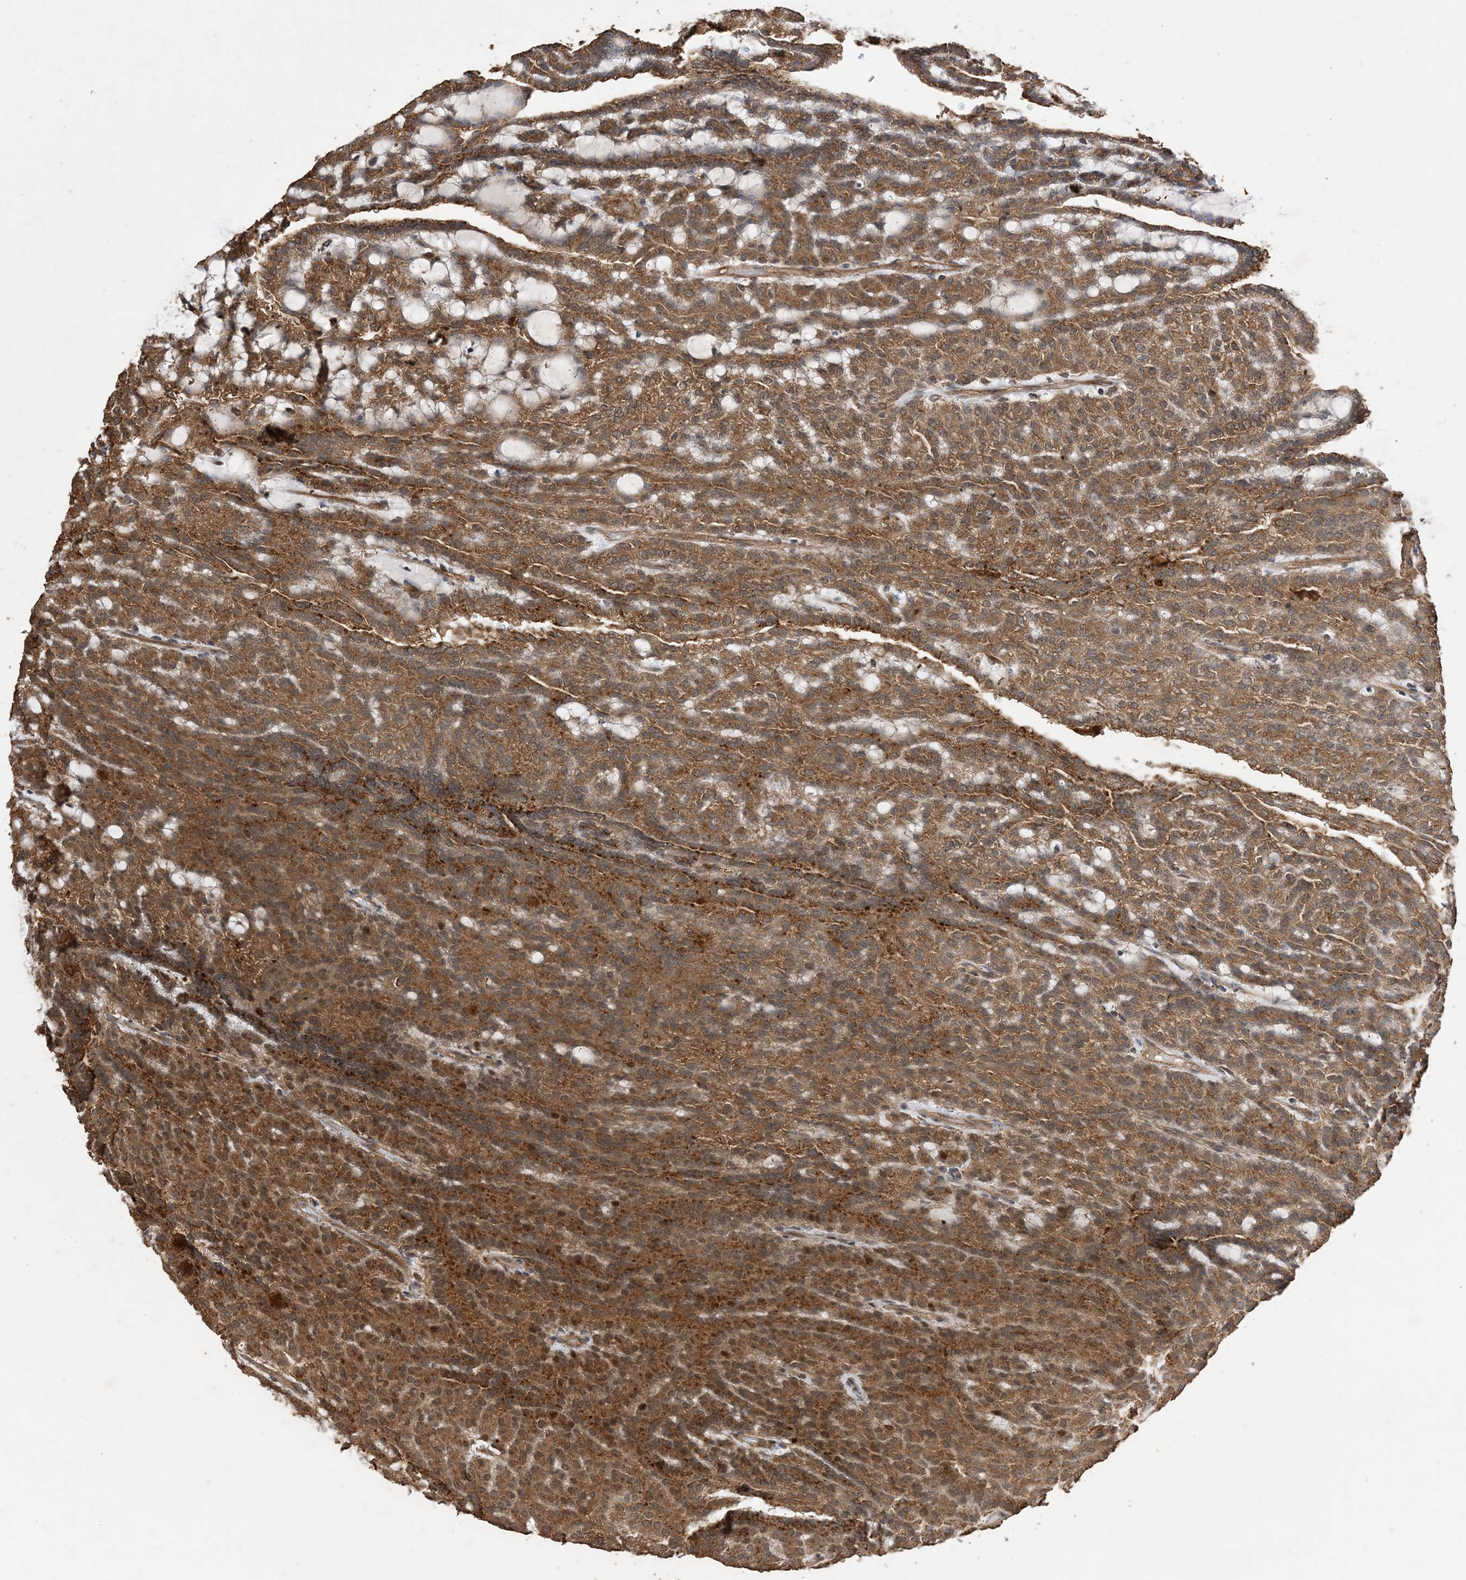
{"staining": {"intensity": "moderate", "quantity": ">75%", "location": "cytoplasmic/membranous,nuclear"}, "tissue": "renal cancer", "cell_type": "Tumor cells", "image_type": "cancer", "snomed": [{"axis": "morphology", "description": "Adenocarcinoma, NOS"}, {"axis": "topography", "description": "Kidney"}], "caption": "Immunohistochemical staining of human renal cancer (adenocarcinoma) exhibits moderate cytoplasmic/membranous and nuclear protein expression in about >75% of tumor cells.", "gene": "ZKSCAN5", "patient": {"sex": "male", "age": 63}}